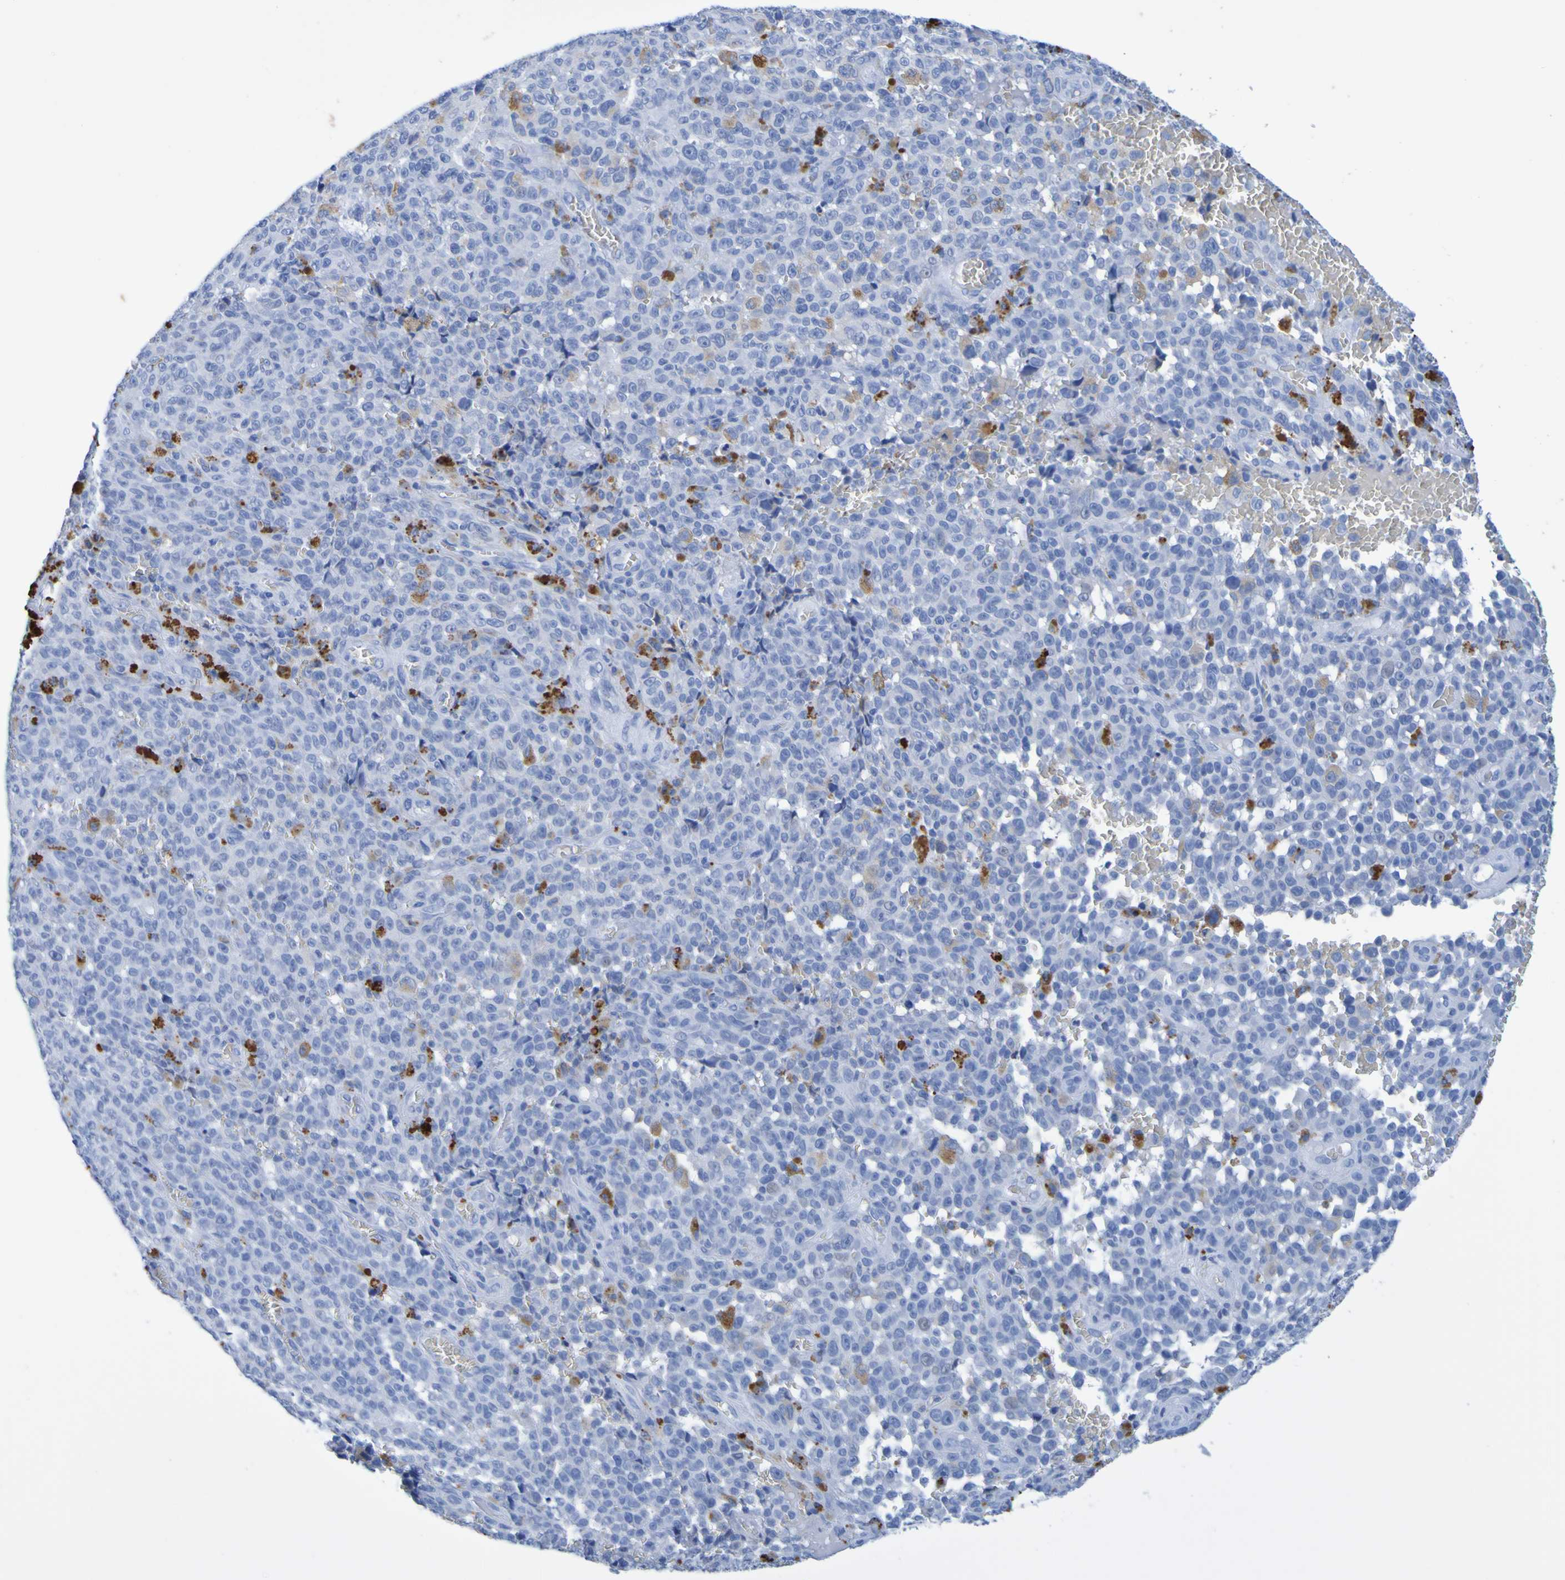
{"staining": {"intensity": "negative", "quantity": "none", "location": "none"}, "tissue": "melanoma", "cell_type": "Tumor cells", "image_type": "cancer", "snomed": [{"axis": "morphology", "description": "Malignant melanoma, NOS"}, {"axis": "topography", "description": "Skin"}], "caption": "IHC micrograph of neoplastic tissue: melanoma stained with DAB (3,3'-diaminobenzidine) demonstrates no significant protein staining in tumor cells. (Immunohistochemistry (ihc), brightfield microscopy, high magnification).", "gene": "DPEP1", "patient": {"sex": "female", "age": 82}}